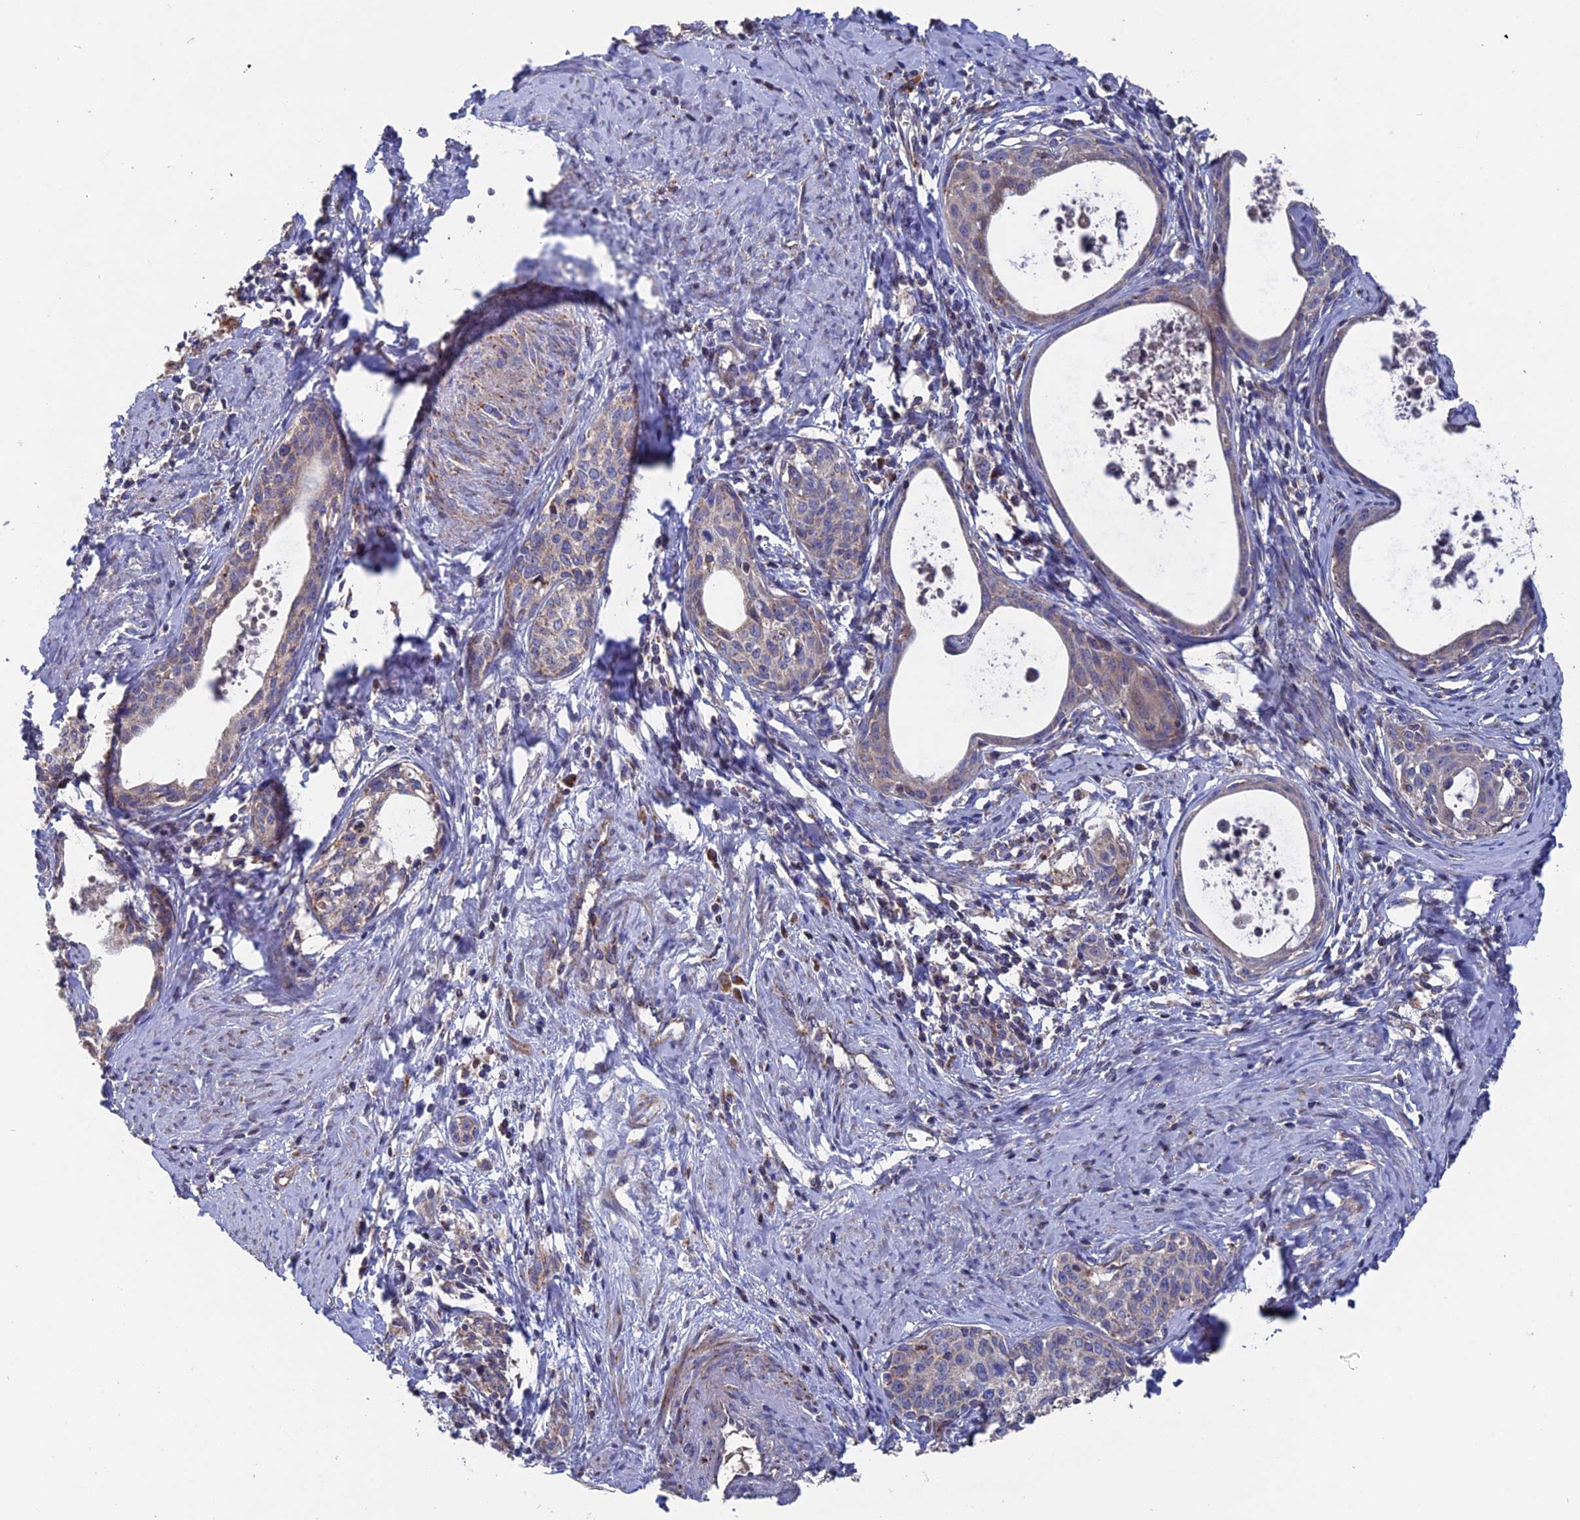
{"staining": {"intensity": "weak", "quantity": "25%-75%", "location": "cytoplasmic/membranous"}, "tissue": "cervical cancer", "cell_type": "Tumor cells", "image_type": "cancer", "snomed": [{"axis": "morphology", "description": "Squamous cell carcinoma, NOS"}, {"axis": "topography", "description": "Cervix"}], "caption": "Immunohistochemical staining of human cervical cancer (squamous cell carcinoma) reveals low levels of weak cytoplasmic/membranous protein expression in approximately 25%-75% of tumor cells. The staining is performed using DAB (3,3'-diaminobenzidine) brown chromogen to label protein expression. The nuclei are counter-stained blue using hematoxylin.", "gene": "TGFA", "patient": {"sex": "female", "age": 52}}